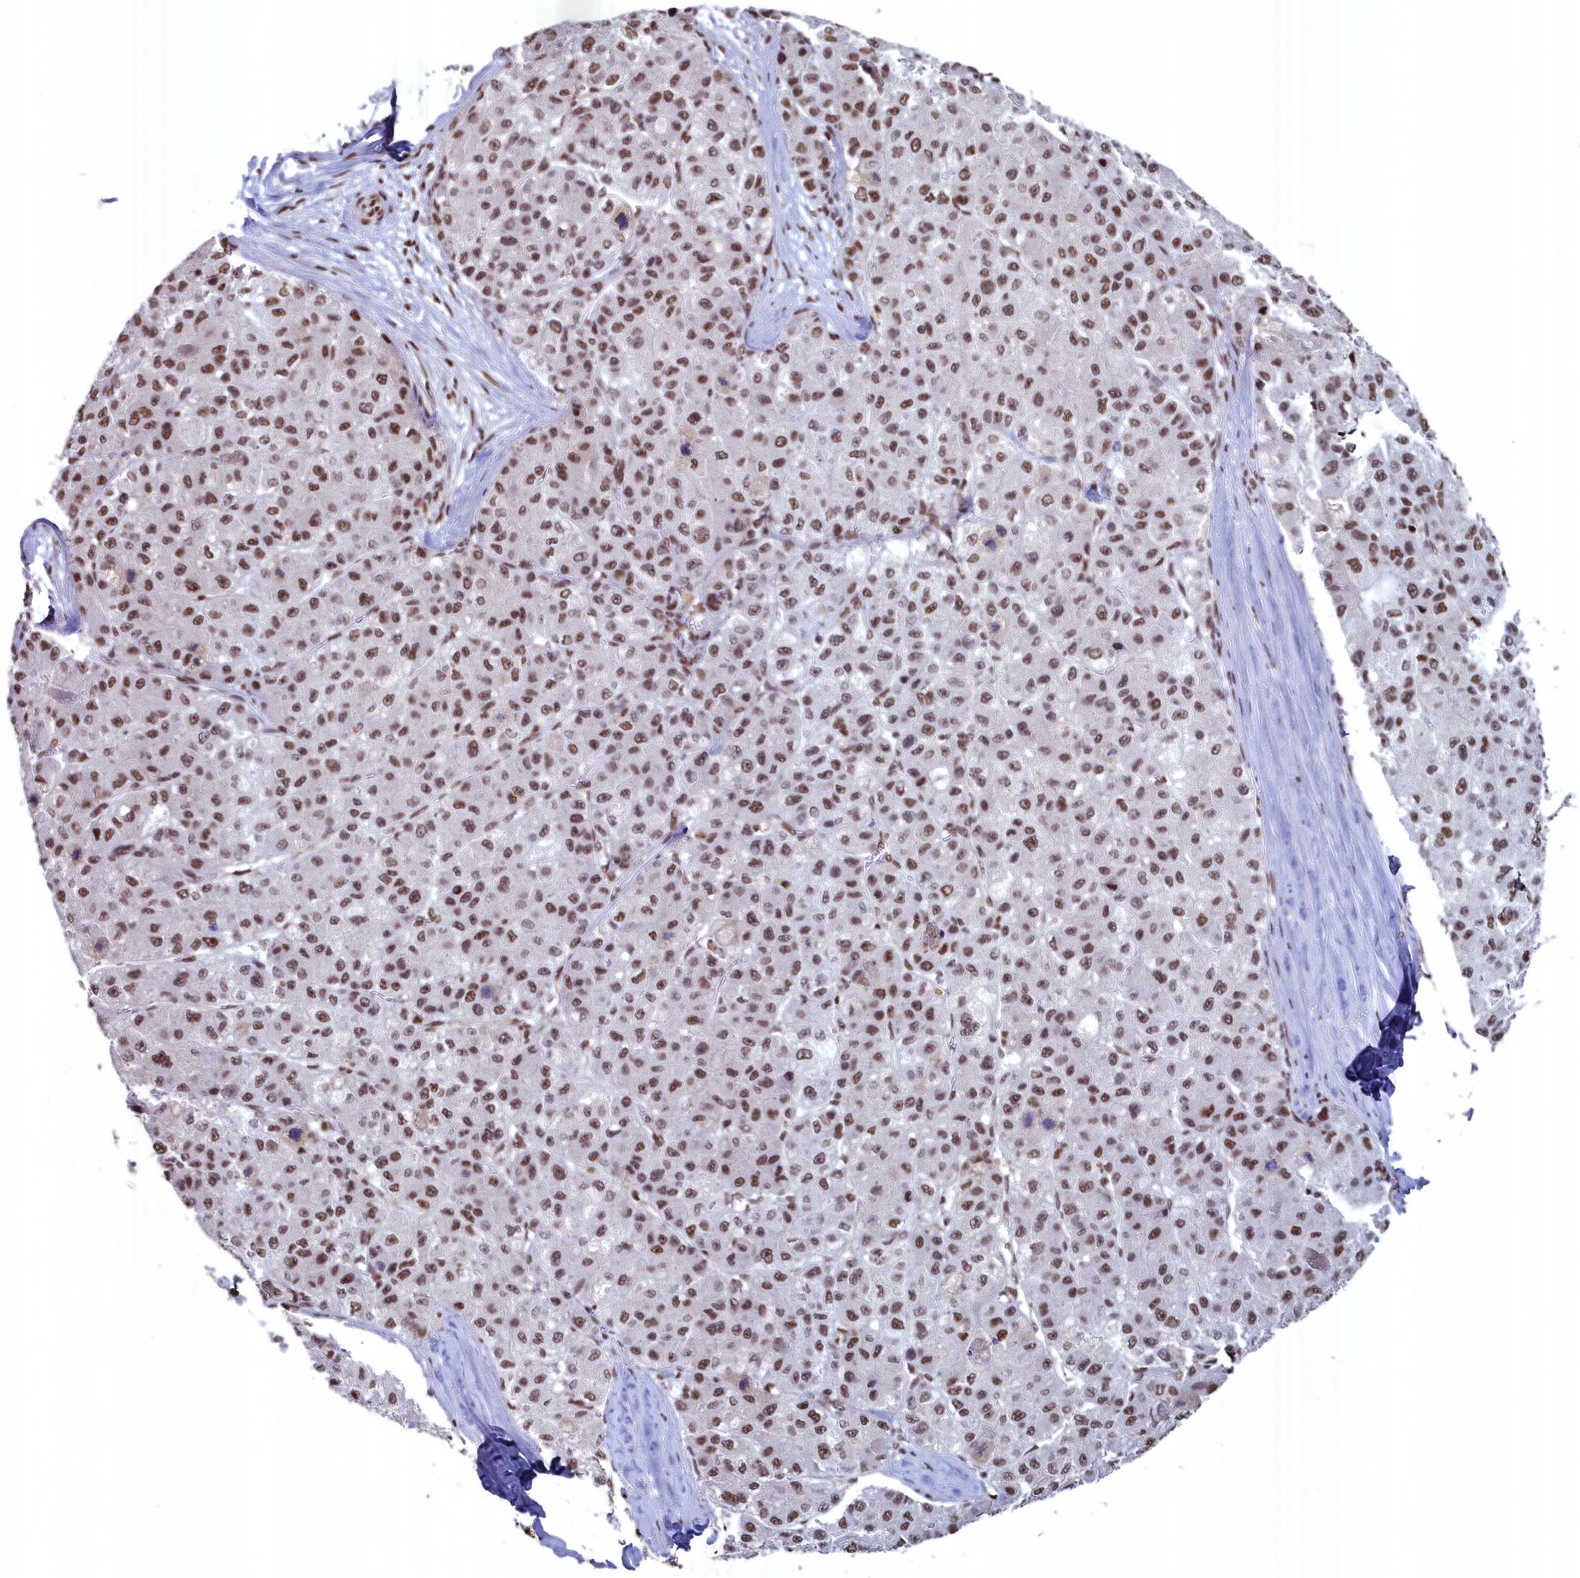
{"staining": {"intensity": "moderate", "quantity": ">75%", "location": "nuclear"}, "tissue": "liver cancer", "cell_type": "Tumor cells", "image_type": "cancer", "snomed": [{"axis": "morphology", "description": "Carcinoma, Hepatocellular, NOS"}, {"axis": "topography", "description": "Liver"}], "caption": "IHC (DAB (3,3'-diaminobenzidine)) staining of liver cancer displays moderate nuclear protein expression in about >75% of tumor cells.", "gene": "SF3B3", "patient": {"sex": "male", "age": 80}}